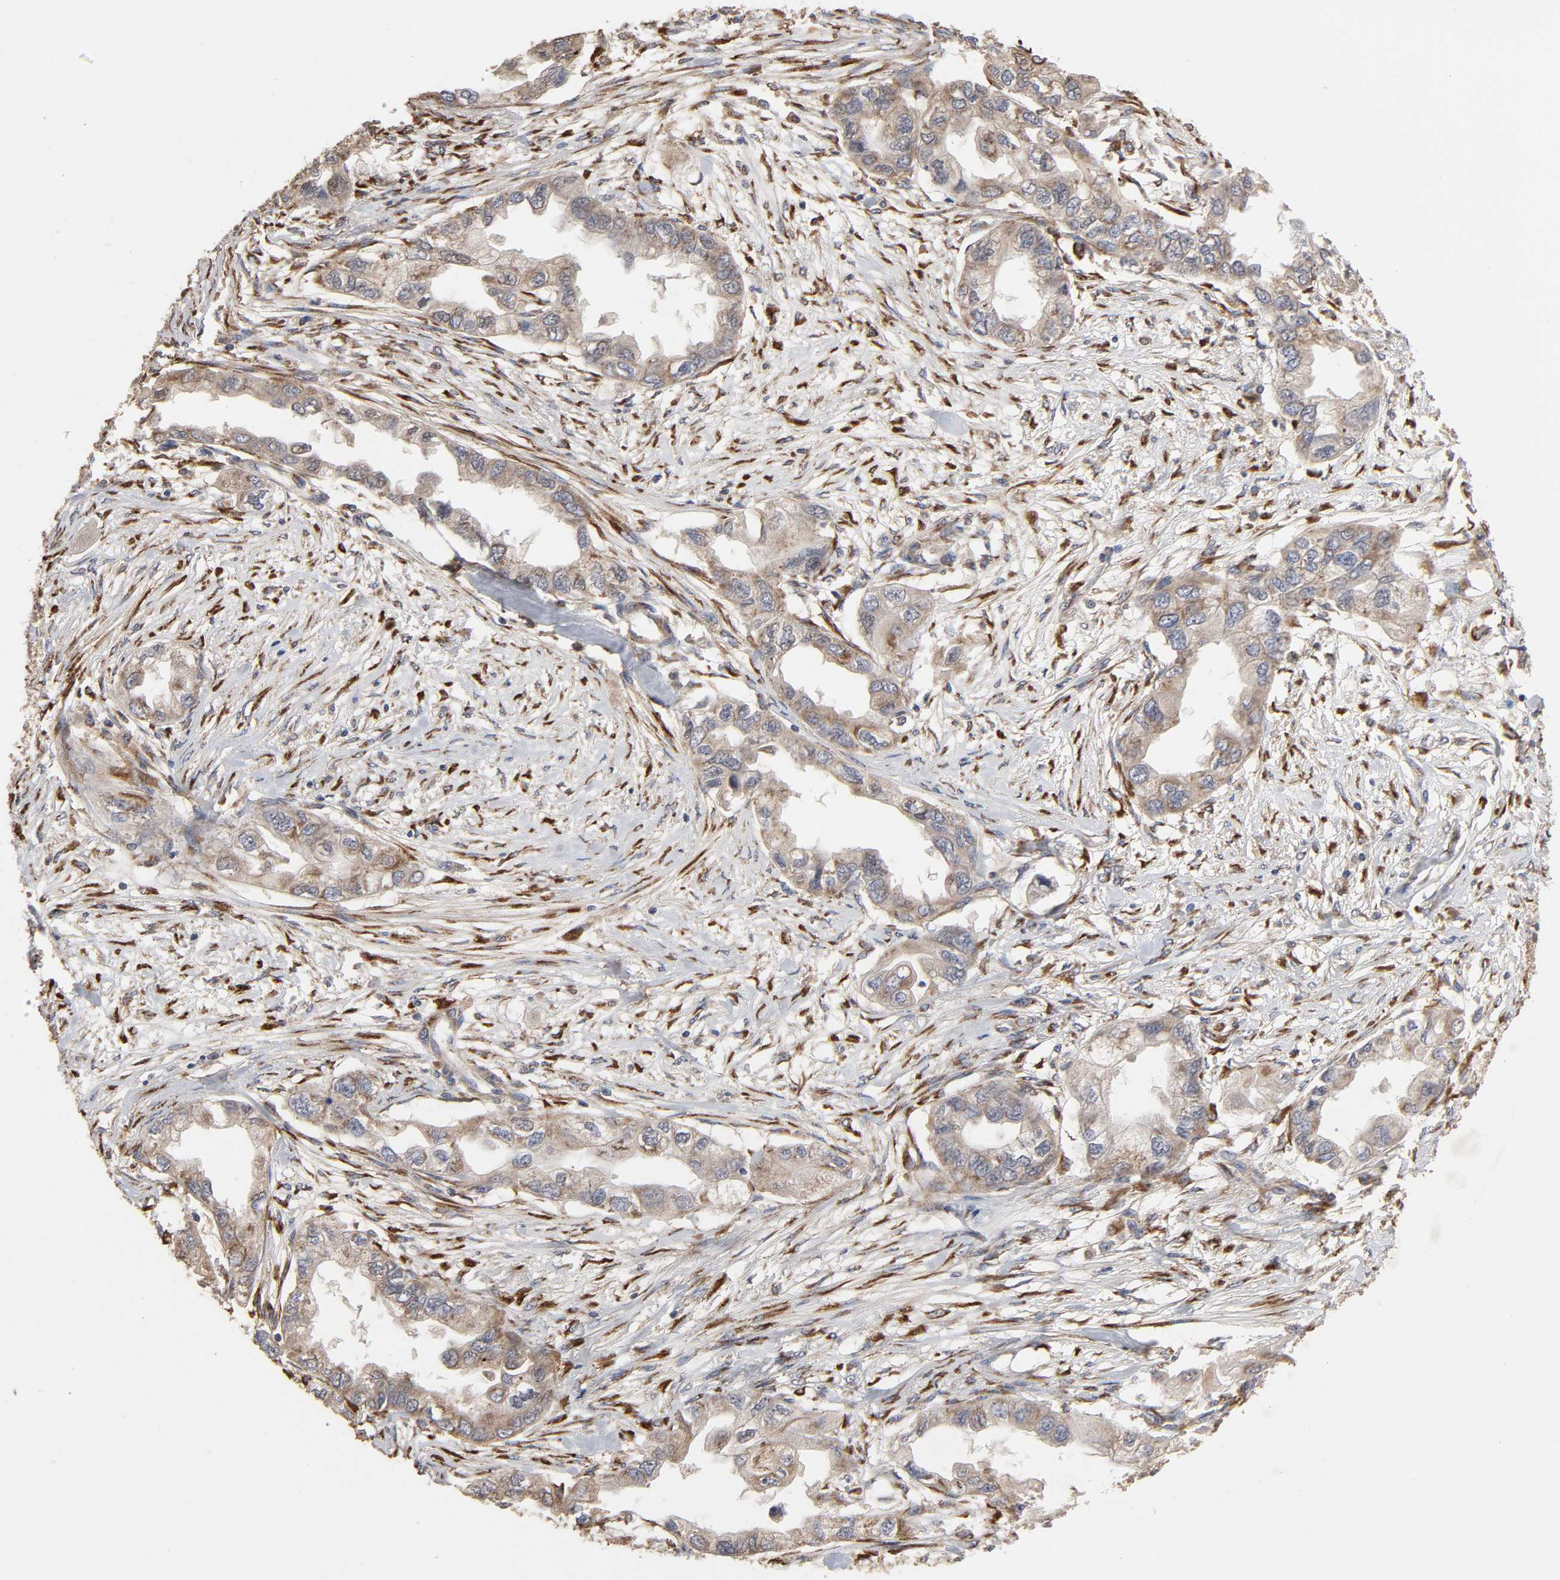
{"staining": {"intensity": "weak", "quantity": ">75%", "location": "cytoplasmic/membranous"}, "tissue": "endometrial cancer", "cell_type": "Tumor cells", "image_type": "cancer", "snomed": [{"axis": "morphology", "description": "Adenocarcinoma, NOS"}, {"axis": "topography", "description": "Endometrium"}], "caption": "Endometrial cancer (adenocarcinoma) stained with a brown dye displays weak cytoplasmic/membranous positive positivity in approximately >75% of tumor cells.", "gene": "EIF4G2", "patient": {"sex": "female", "age": 67}}